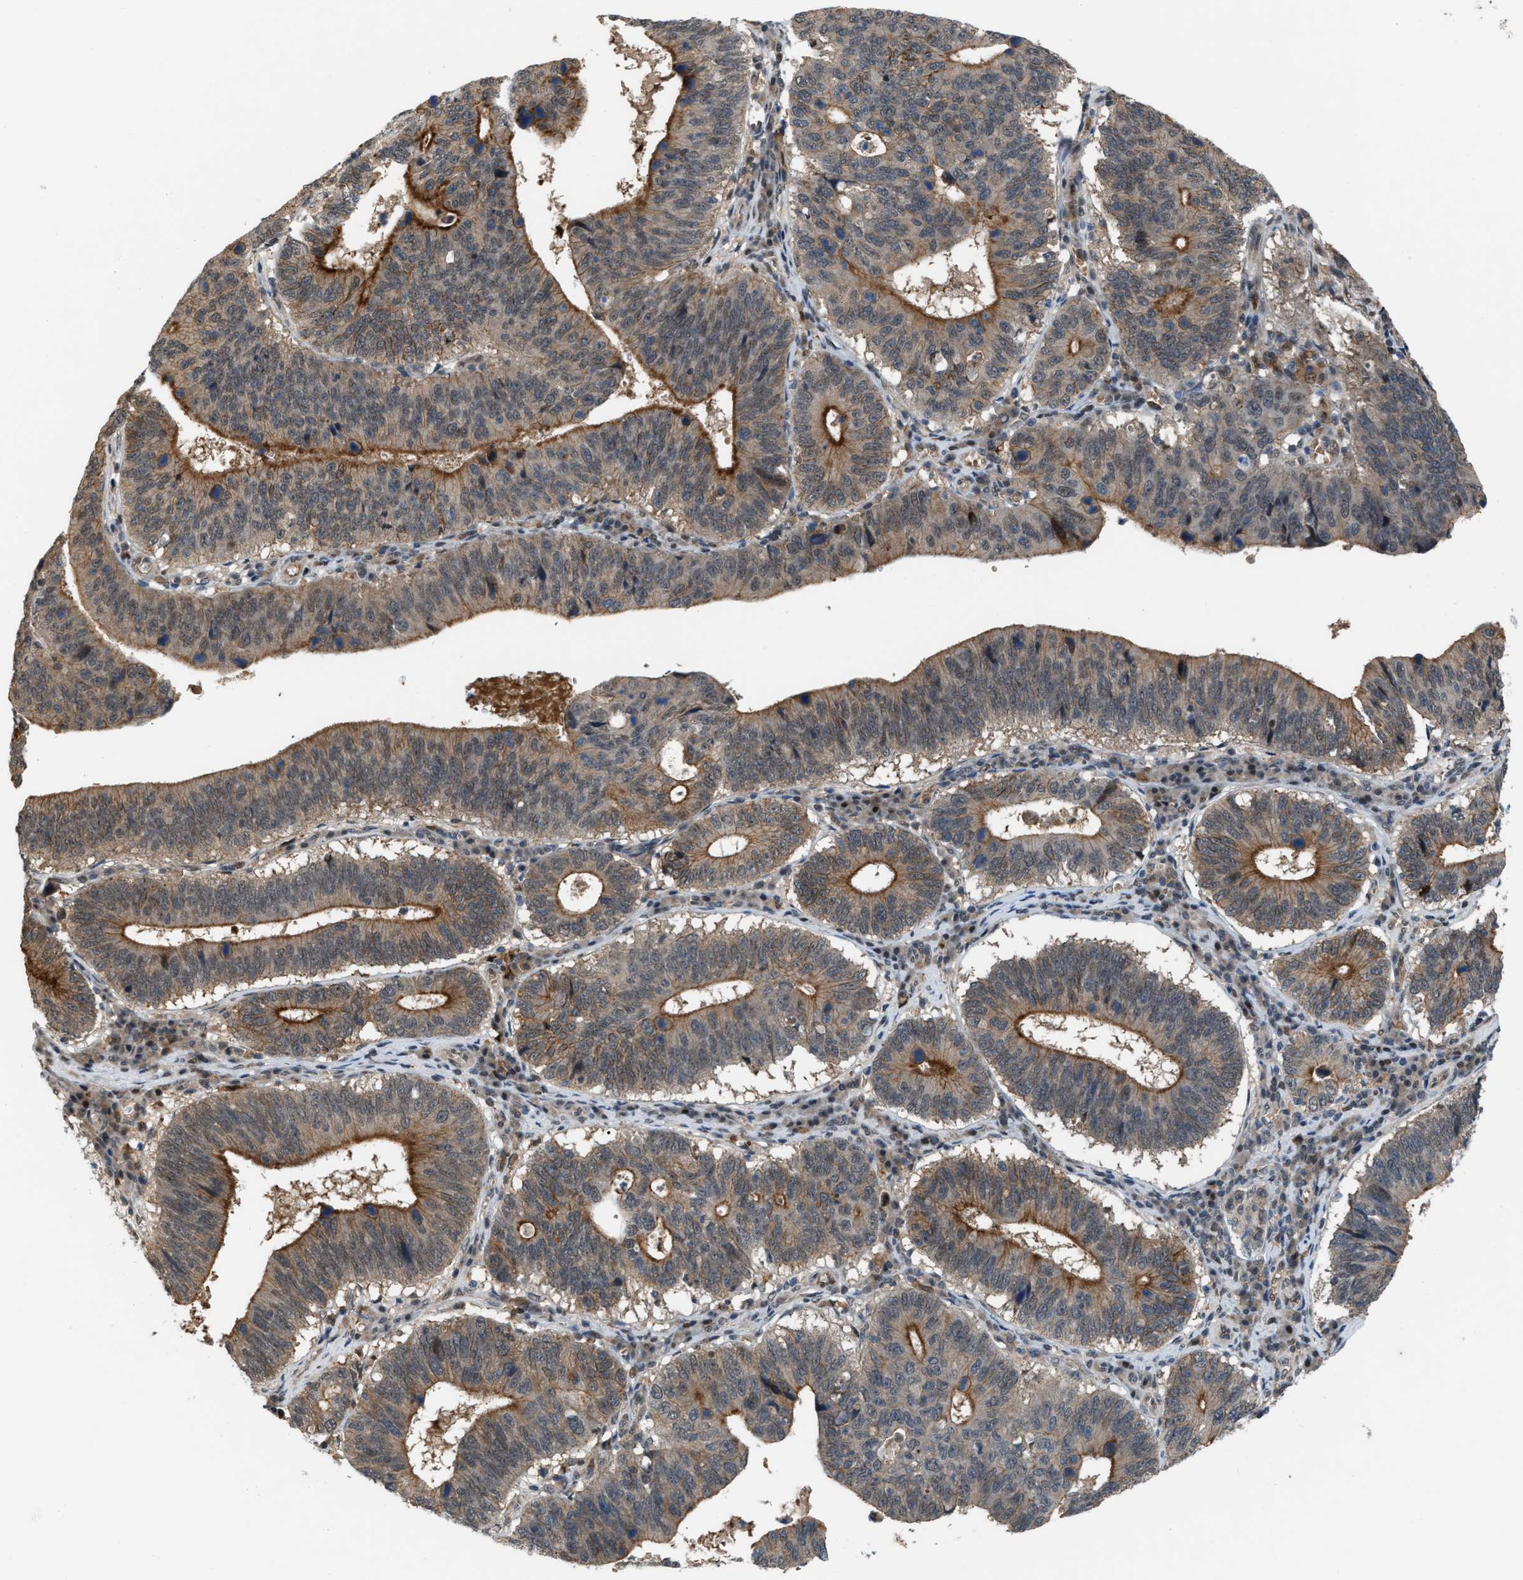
{"staining": {"intensity": "moderate", "quantity": ">75%", "location": "cytoplasmic/membranous"}, "tissue": "stomach cancer", "cell_type": "Tumor cells", "image_type": "cancer", "snomed": [{"axis": "morphology", "description": "Adenocarcinoma, NOS"}, {"axis": "topography", "description": "Stomach"}], "caption": "This histopathology image shows stomach cancer stained with immunohistochemistry to label a protein in brown. The cytoplasmic/membranous of tumor cells show moderate positivity for the protein. Nuclei are counter-stained blue.", "gene": "RFFL", "patient": {"sex": "male", "age": 59}}